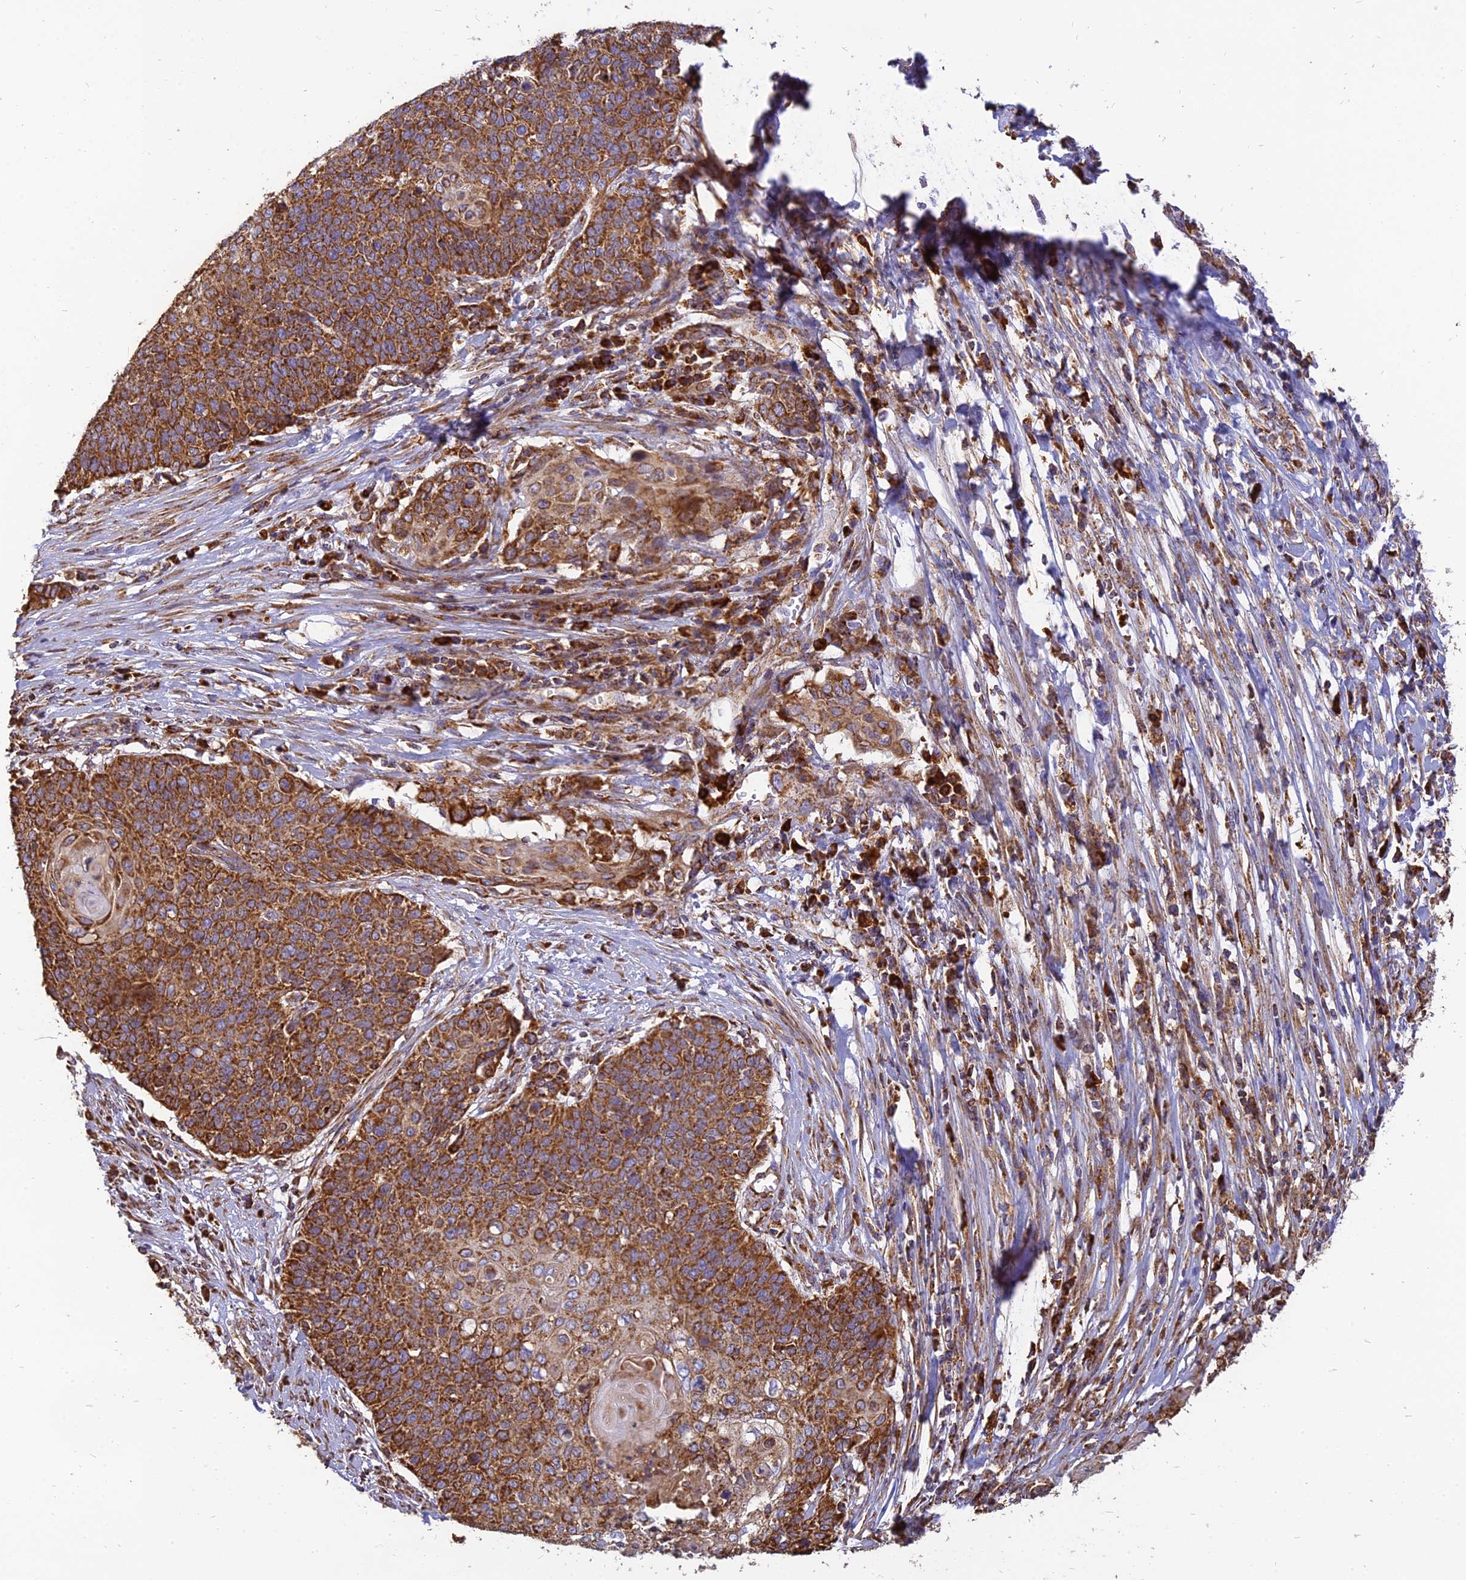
{"staining": {"intensity": "strong", "quantity": ">75%", "location": "cytoplasmic/membranous"}, "tissue": "cervical cancer", "cell_type": "Tumor cells", "image_type": "cancer", "snomed": [{"axis": "morphology", "description": "Squamous cell carcinoma, NOS"}, {"axis": "topography", "description": "Cervix"}], "caption": "Immunohistochemistry histopathology image of neoplastic tissue: human cervical squamous cell carcinoma stained using immunohistochemistry demonstrates high levels of strong protein expression localized specifically in the cytoplasmic/membranous of tumor cells, appearing as a cytoplasmic/membranous brown color.", "gene": "THUMPD2", "patient": {"sex": "female", "age": 39}}